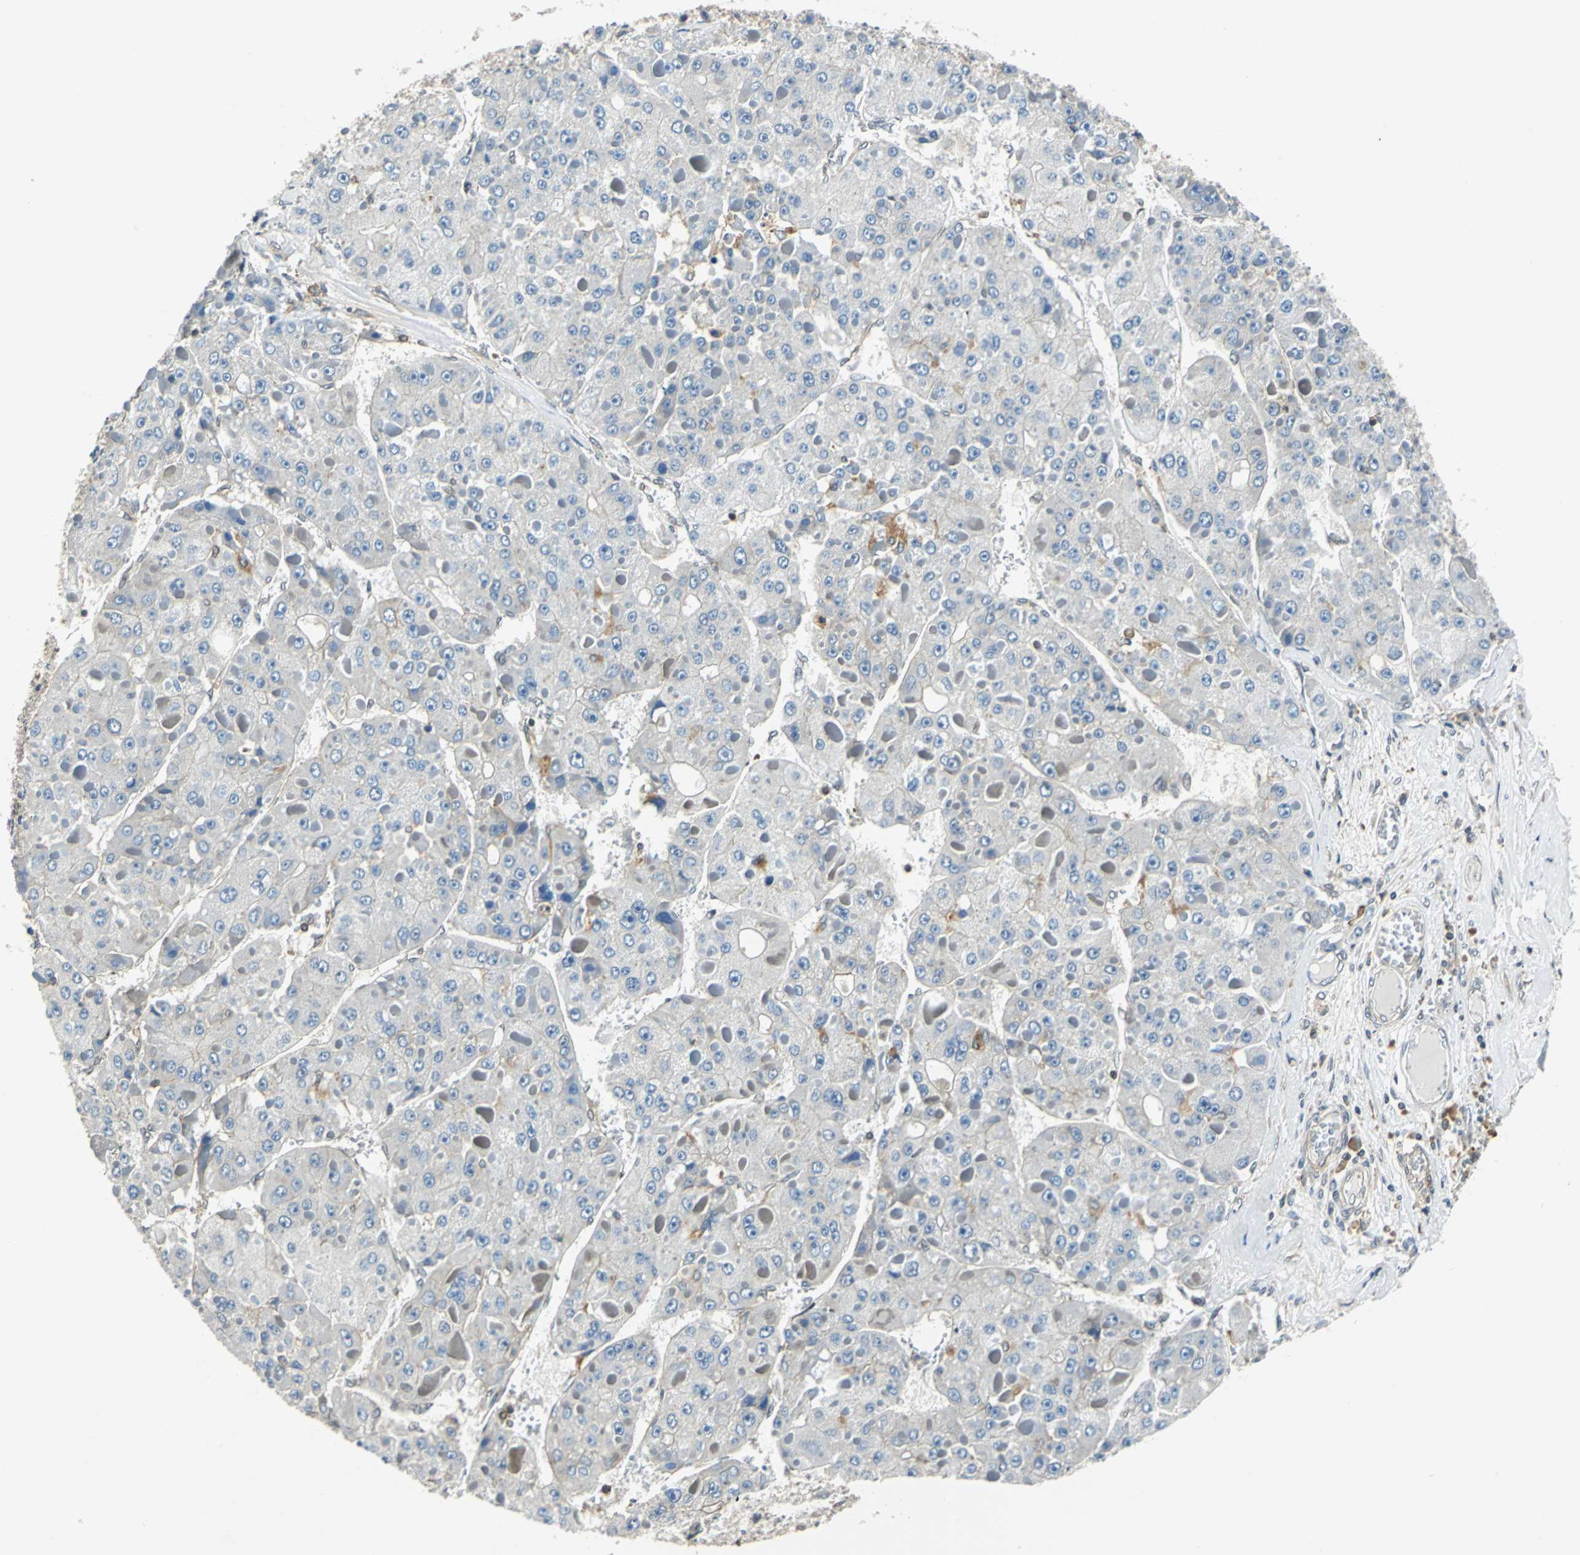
{"staining": {"intensity": "negative", "quantity": "none", "location": "none"}, "tissue": "liver cancer", "cell_type": "Tumor cells", "image_type": "cancer", "snomed": [{"axis": "morphology", "description": "Carcinoma, Hepatocellular, NOS"}, {"axis": "topography", "description": "Liver"}], "caption": "Tumor cells are negative for protein expression in human hepatocellular carcinoma (liver).", "gene": "ARPC3", "patient": {"sex": "female", "age": 73}}